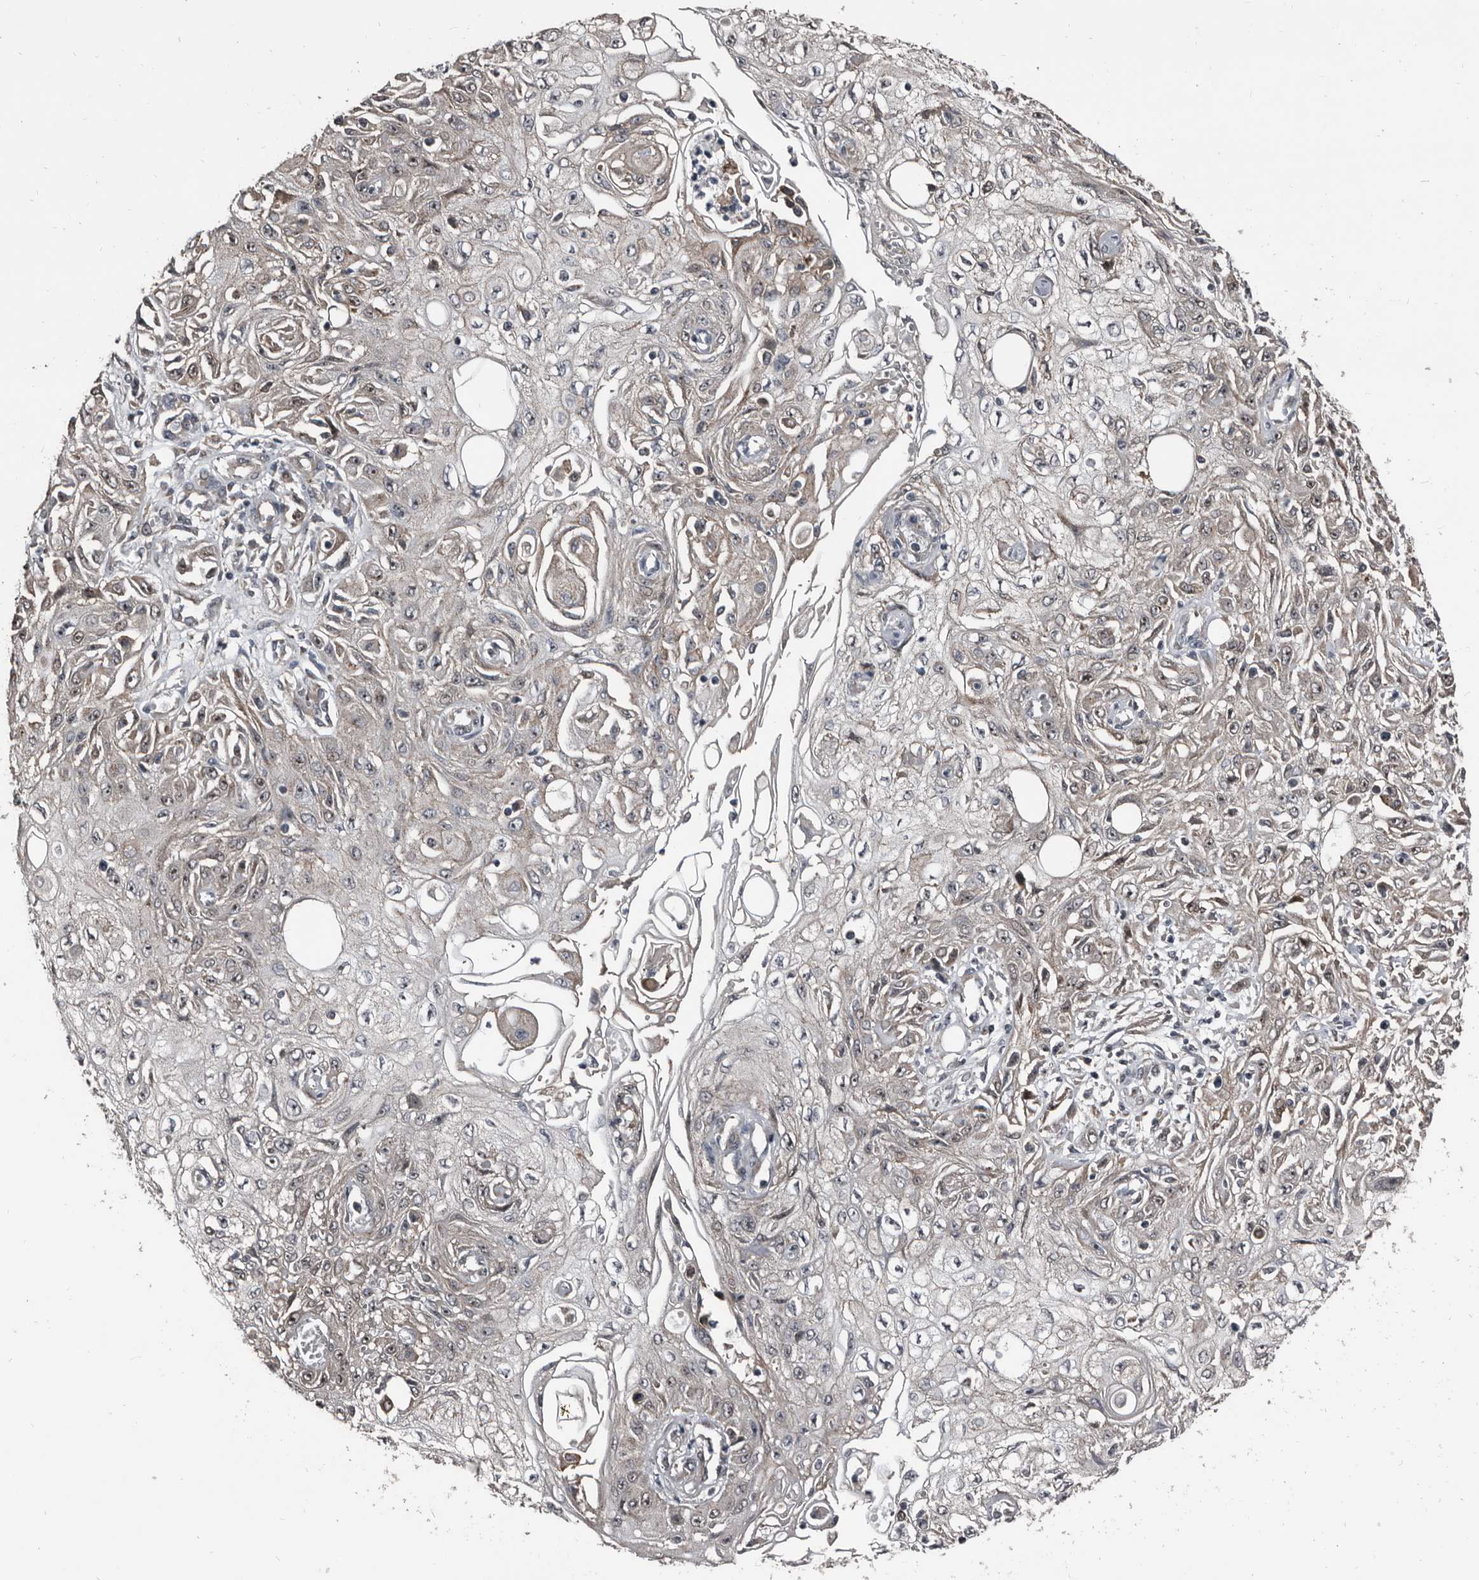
{"staining": {"intensity": "weak", "quantity": "<25%", "location": "cytoplasmic/membranous"}, "tissue": "skin cancer", "cell_type": "Tumor cells", "image_type": "cancer", "snomed": [{"axis": "morphology", "description": "Squamous cell carcinoma, NOS"}, {"axis": "morphology", "description": "Squamous cell carcinoma, metastatic, NOS"}, {"axis": "topography", "description": "Skin"}, {"axis": "topography", "description": "Lymph node"}], "caption": "IHC micrograph of skin cancer (squamous cell carcinoma) stained for a protein (brown), which reveals no expression in tumor cells. Nuclei are stained in blue.", "gene": "DHPS", "patient": {"sex": "male", "age": 75}}